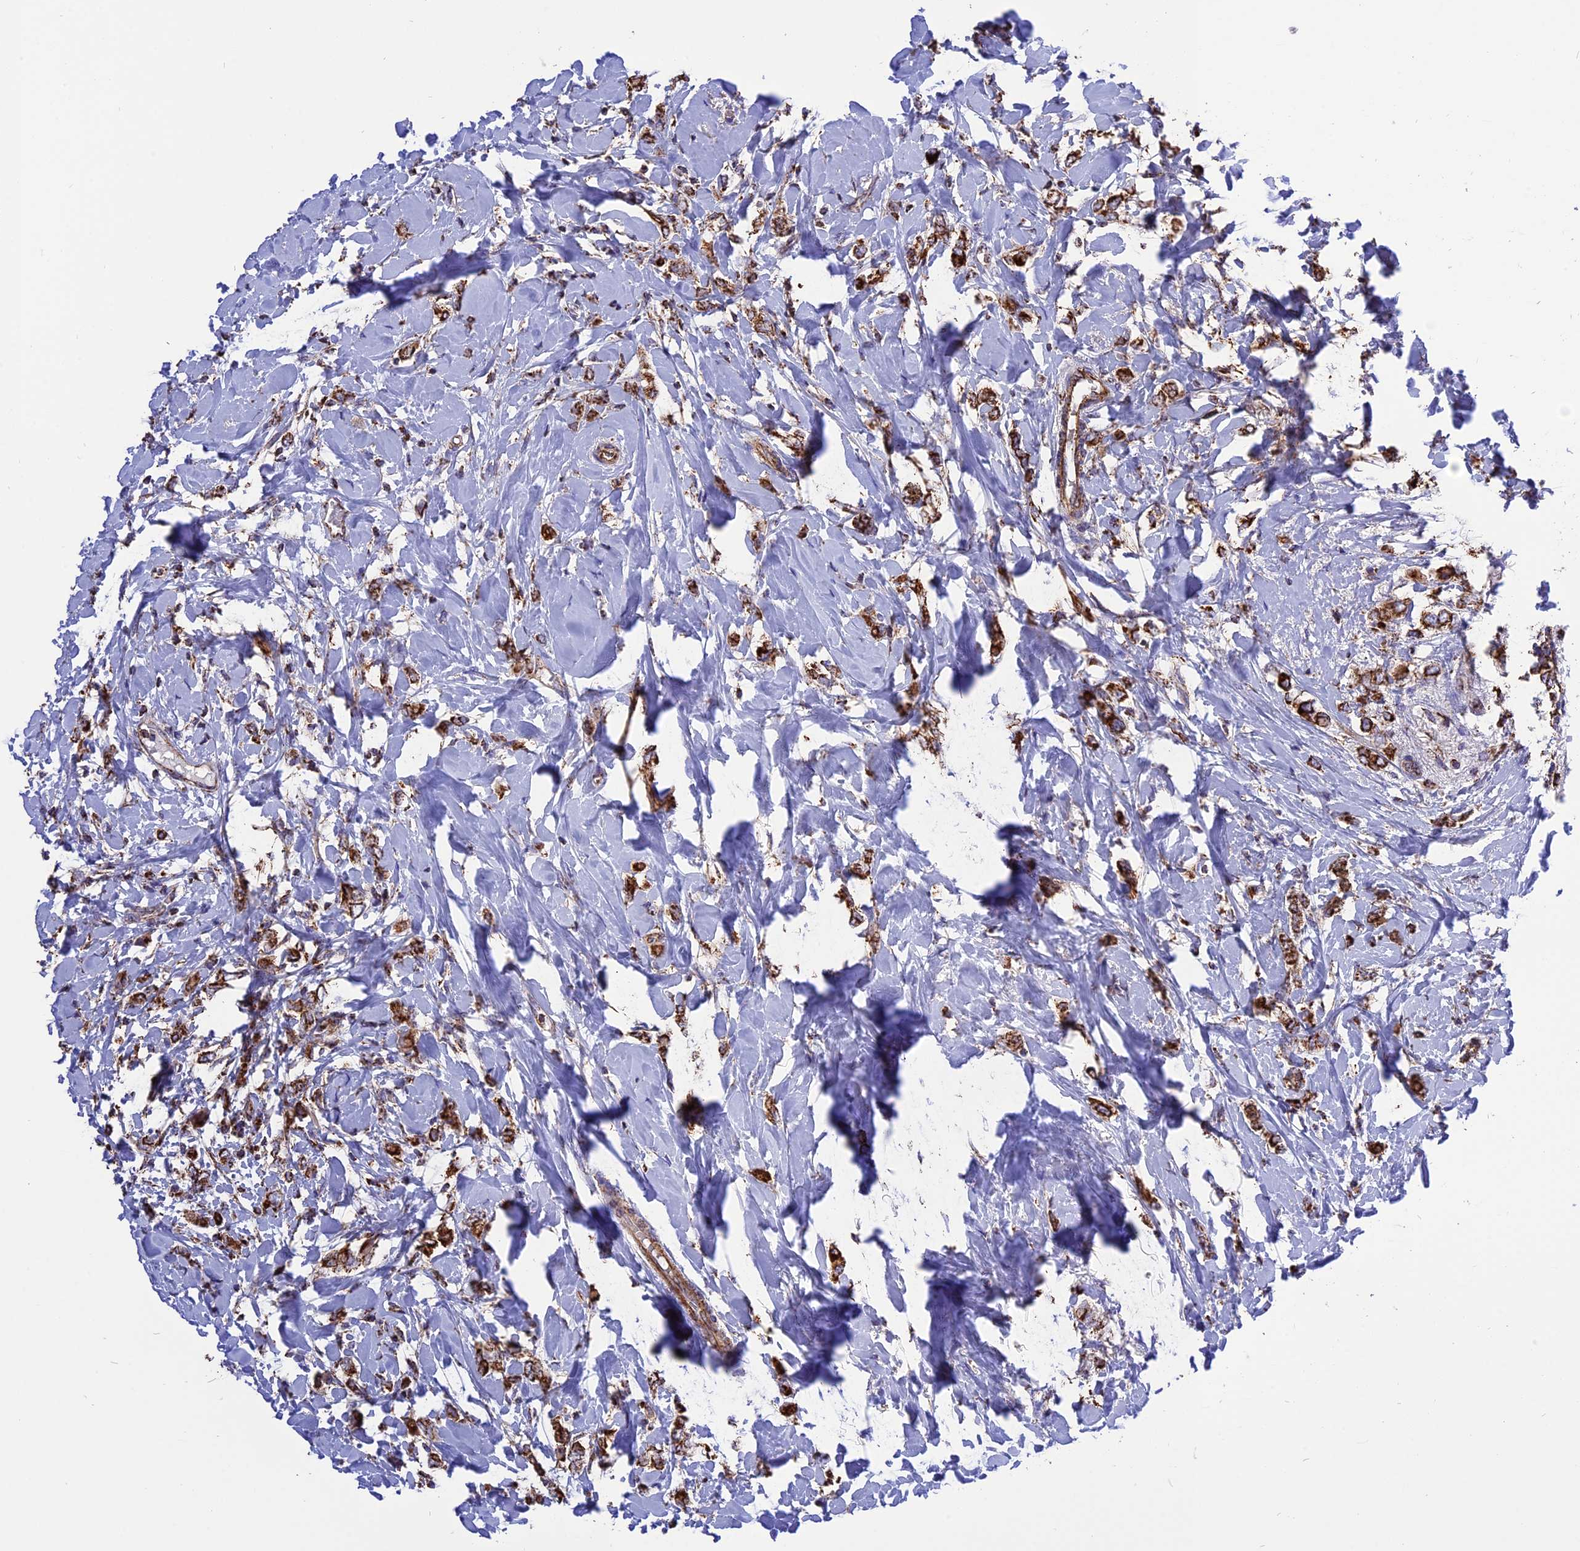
{"staining": {"intensity": "strong", "quantity": ">75%", "location": "cytoplasmic/membranous"}, "tissue": "breast cancer", "cell_type": "Tumor cells", "image_type": "cancer", "snomed": [{"axis": "morphology", "description": "Normal tissue, NOS"}, {"axis": "morphology", "description": "Lobular carcinoma"}, {"axis": "topography", "description": "Breast"}], "caption": "Breast cancer stained with a protein marker demonstrates strong staining in tumor cells.", "gene": "TTC4", "patient": {"sex": "female", "age": 47}}